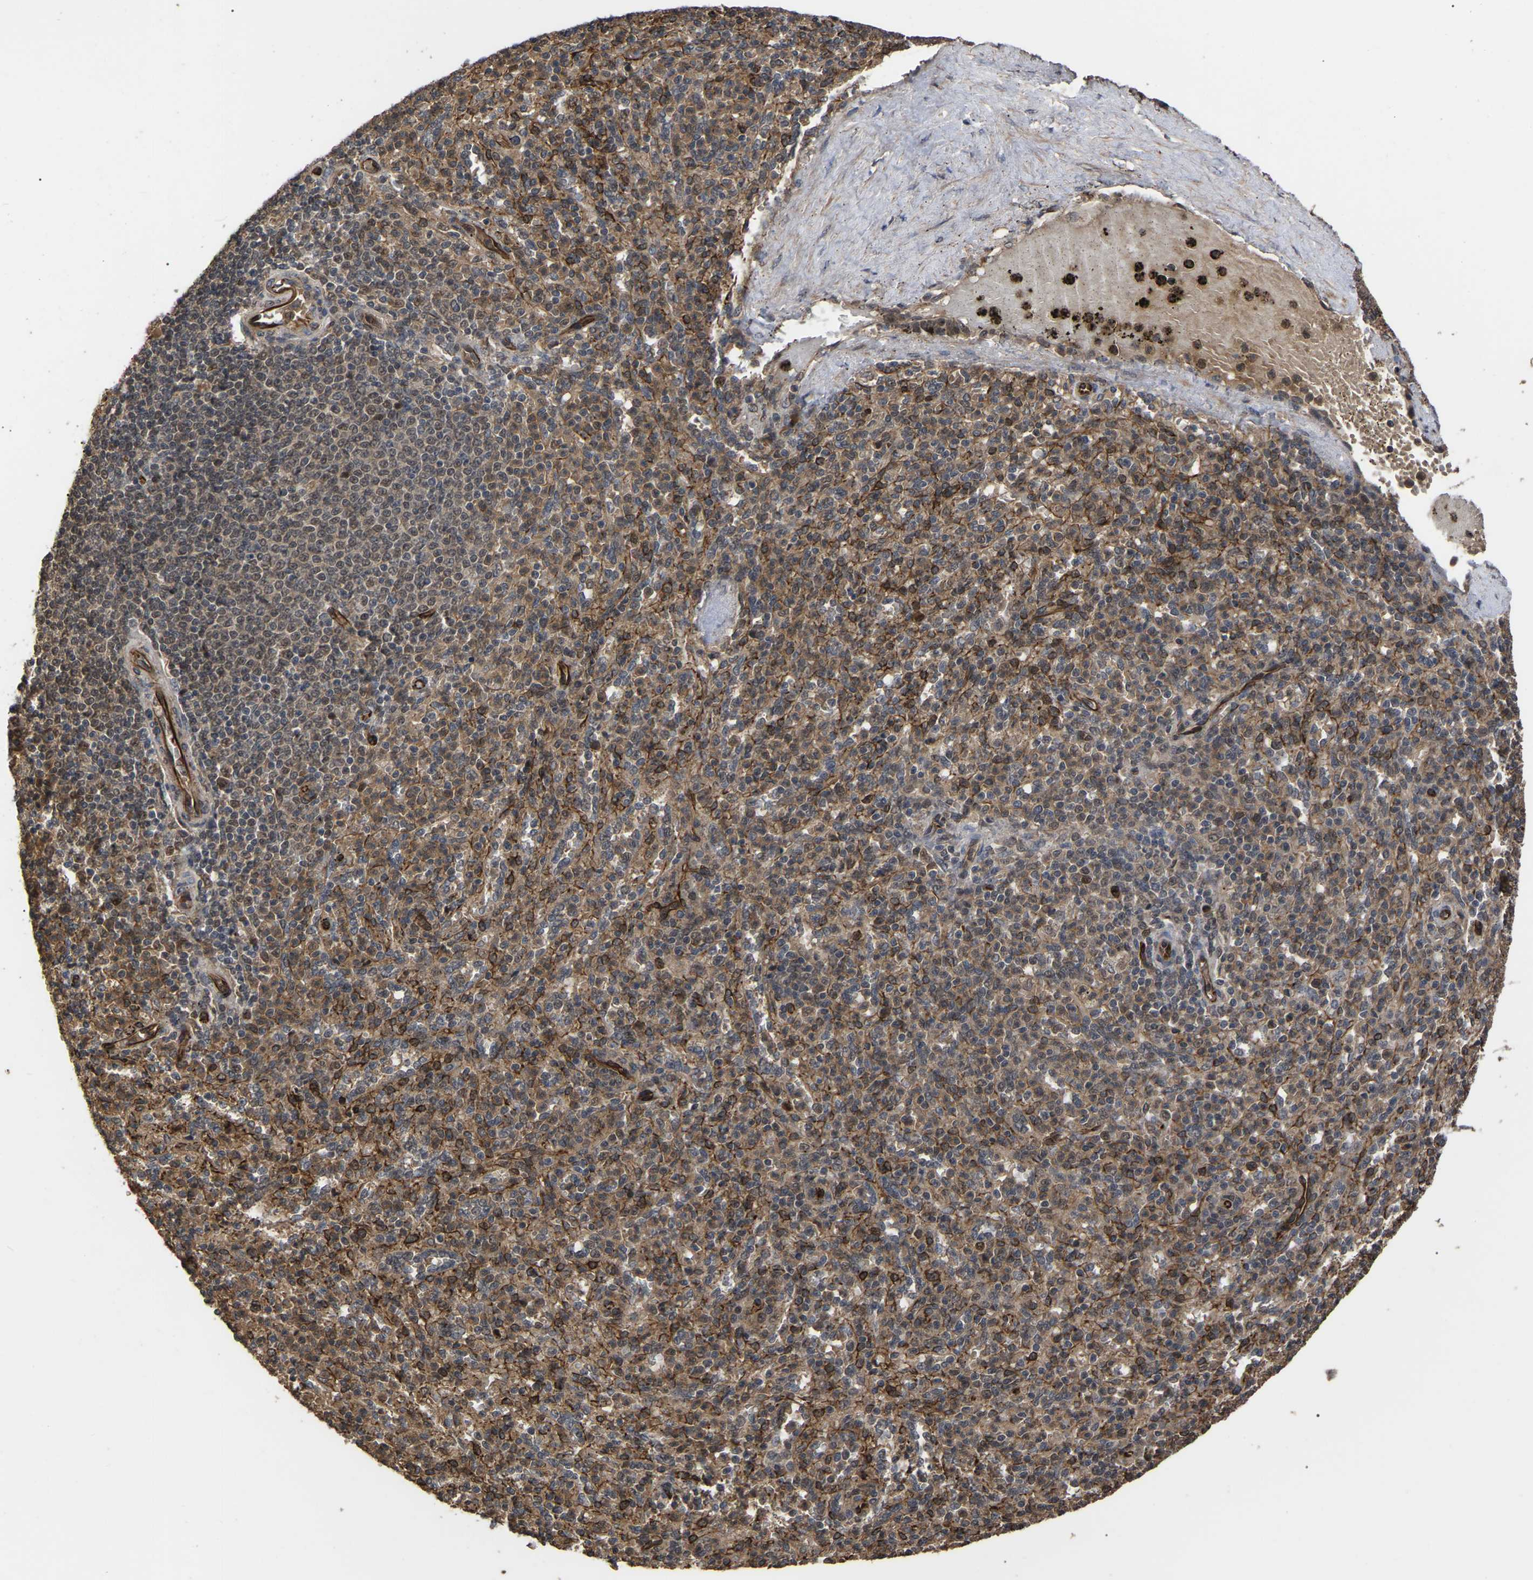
{"staining": {"intensity": "moderate", "quantity": ">75%", "location": "cytoplasmic/membranous"}, "tissue": "spleen", "cell_type": "Cells in red pulp", "image_type": "normal", "snomed": [{"axis": "morphology", "description": "Normal tissue, NOS"}, {"axis": "topography", "description": "Spleen"}], "caption": "The photomicrograph demonstrates immunohistochemical staining of normal spleen. There is moderate cytoplasmic/membranous positivity is seen in about >75% of cells in red pulp. (brown staining indicates protein expression, while blue staining denotes nuclei).", "gene": "FAM161B", "patient": {"sex": "male", "age": 36}}